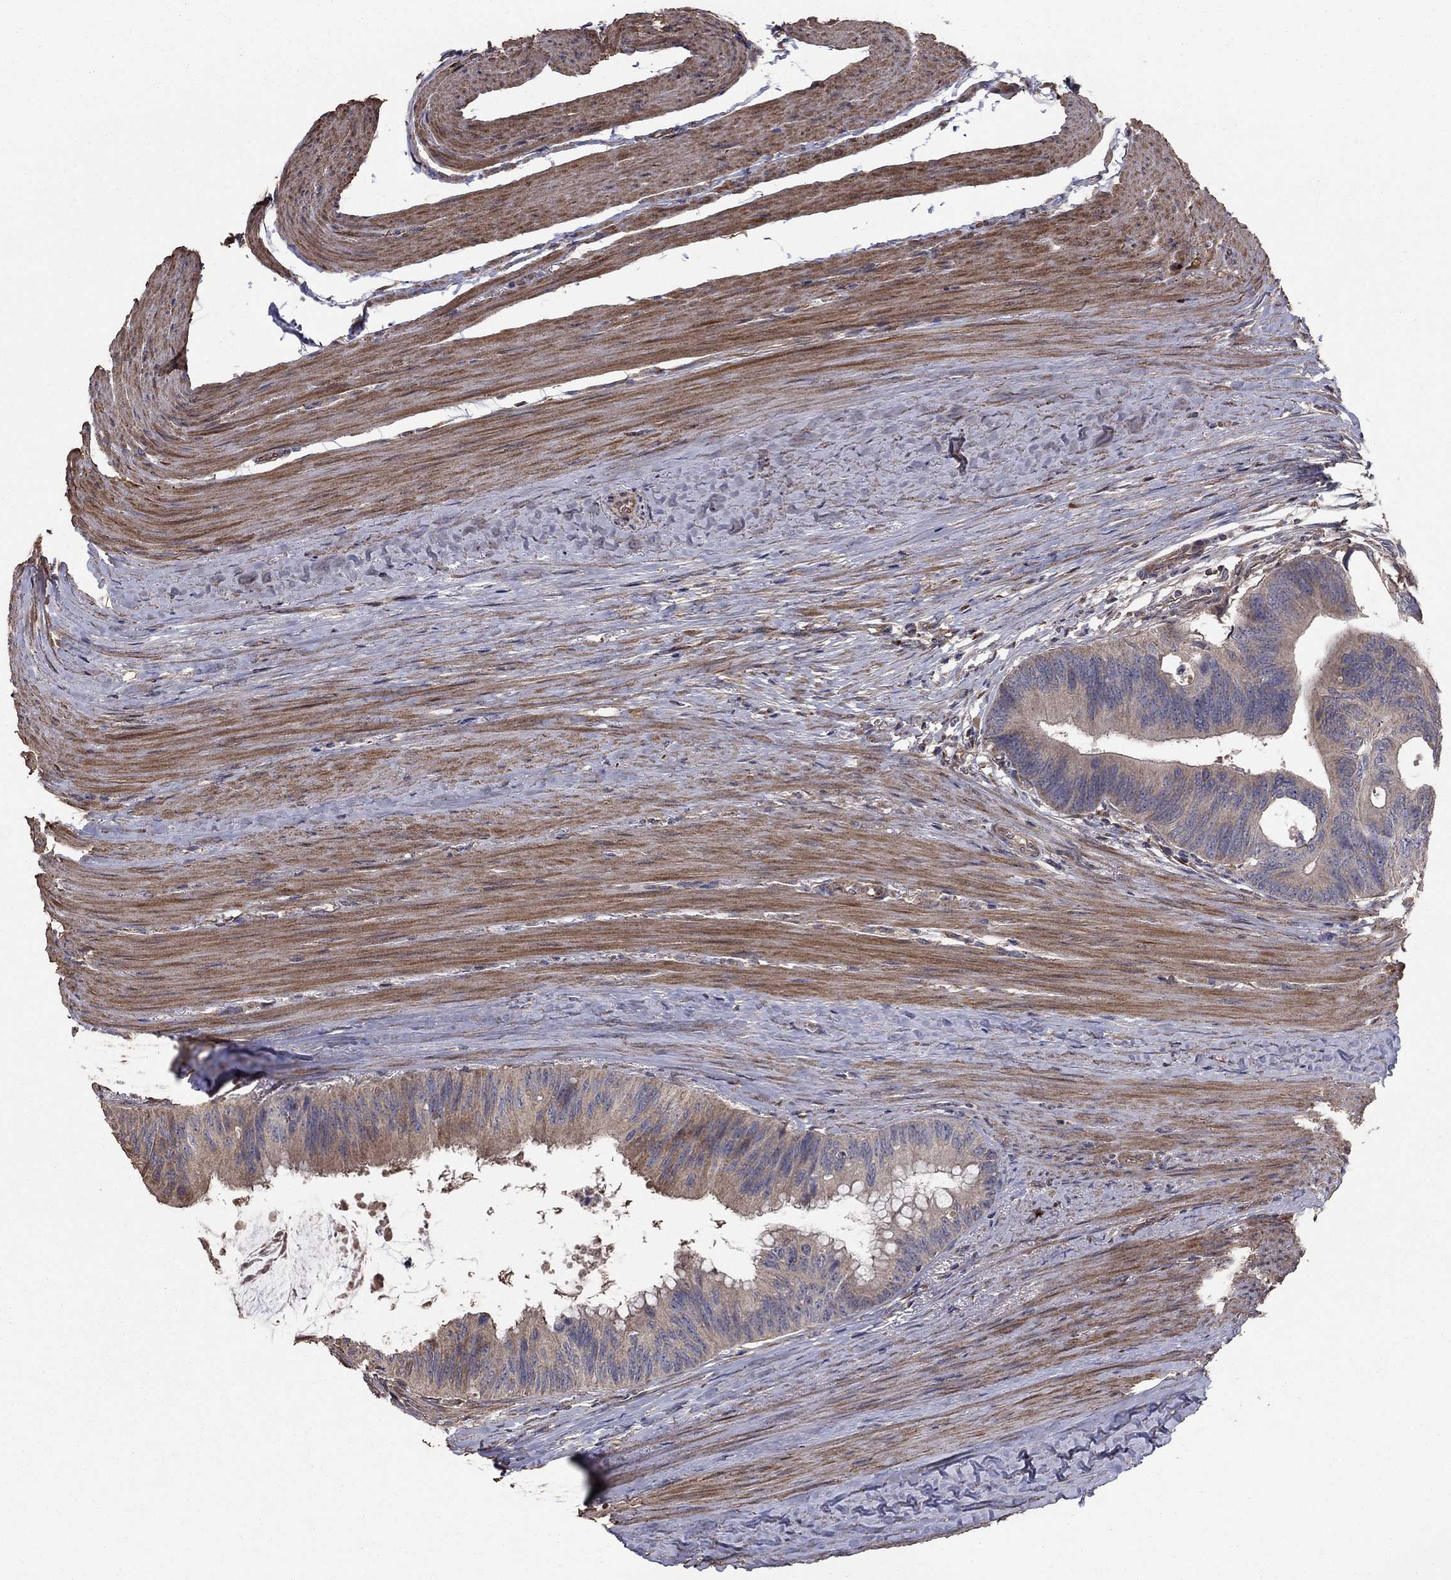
{"staining": {"intensity": "weak", "quantity": "<25%", "location": "cytoplasmic/membranous"}, "tissue": "colorectal cancer", "cell_type": "Tumor cells", "image_type": "cancer", "snomed": [{"axis": "morphology", "description": "Normal tissue, NOS"}, {"axis": "morphology", "description": "Adenocarcinoma, NOS"}, {"axis": "topography", "description": "Colon"}], "caption": "Tumor cells are negative for protein expression in human colorectal cancer (adenocarcinoma). The staining was performed using DAB (3,3'-diaminobenzidine) to visualize the protein expression in brown, while the nuclei were stained in blue with hematoxylin (Magnification: 20x).", "gene": "FLT4", "patient": {"sex": "male", "age": 65}}